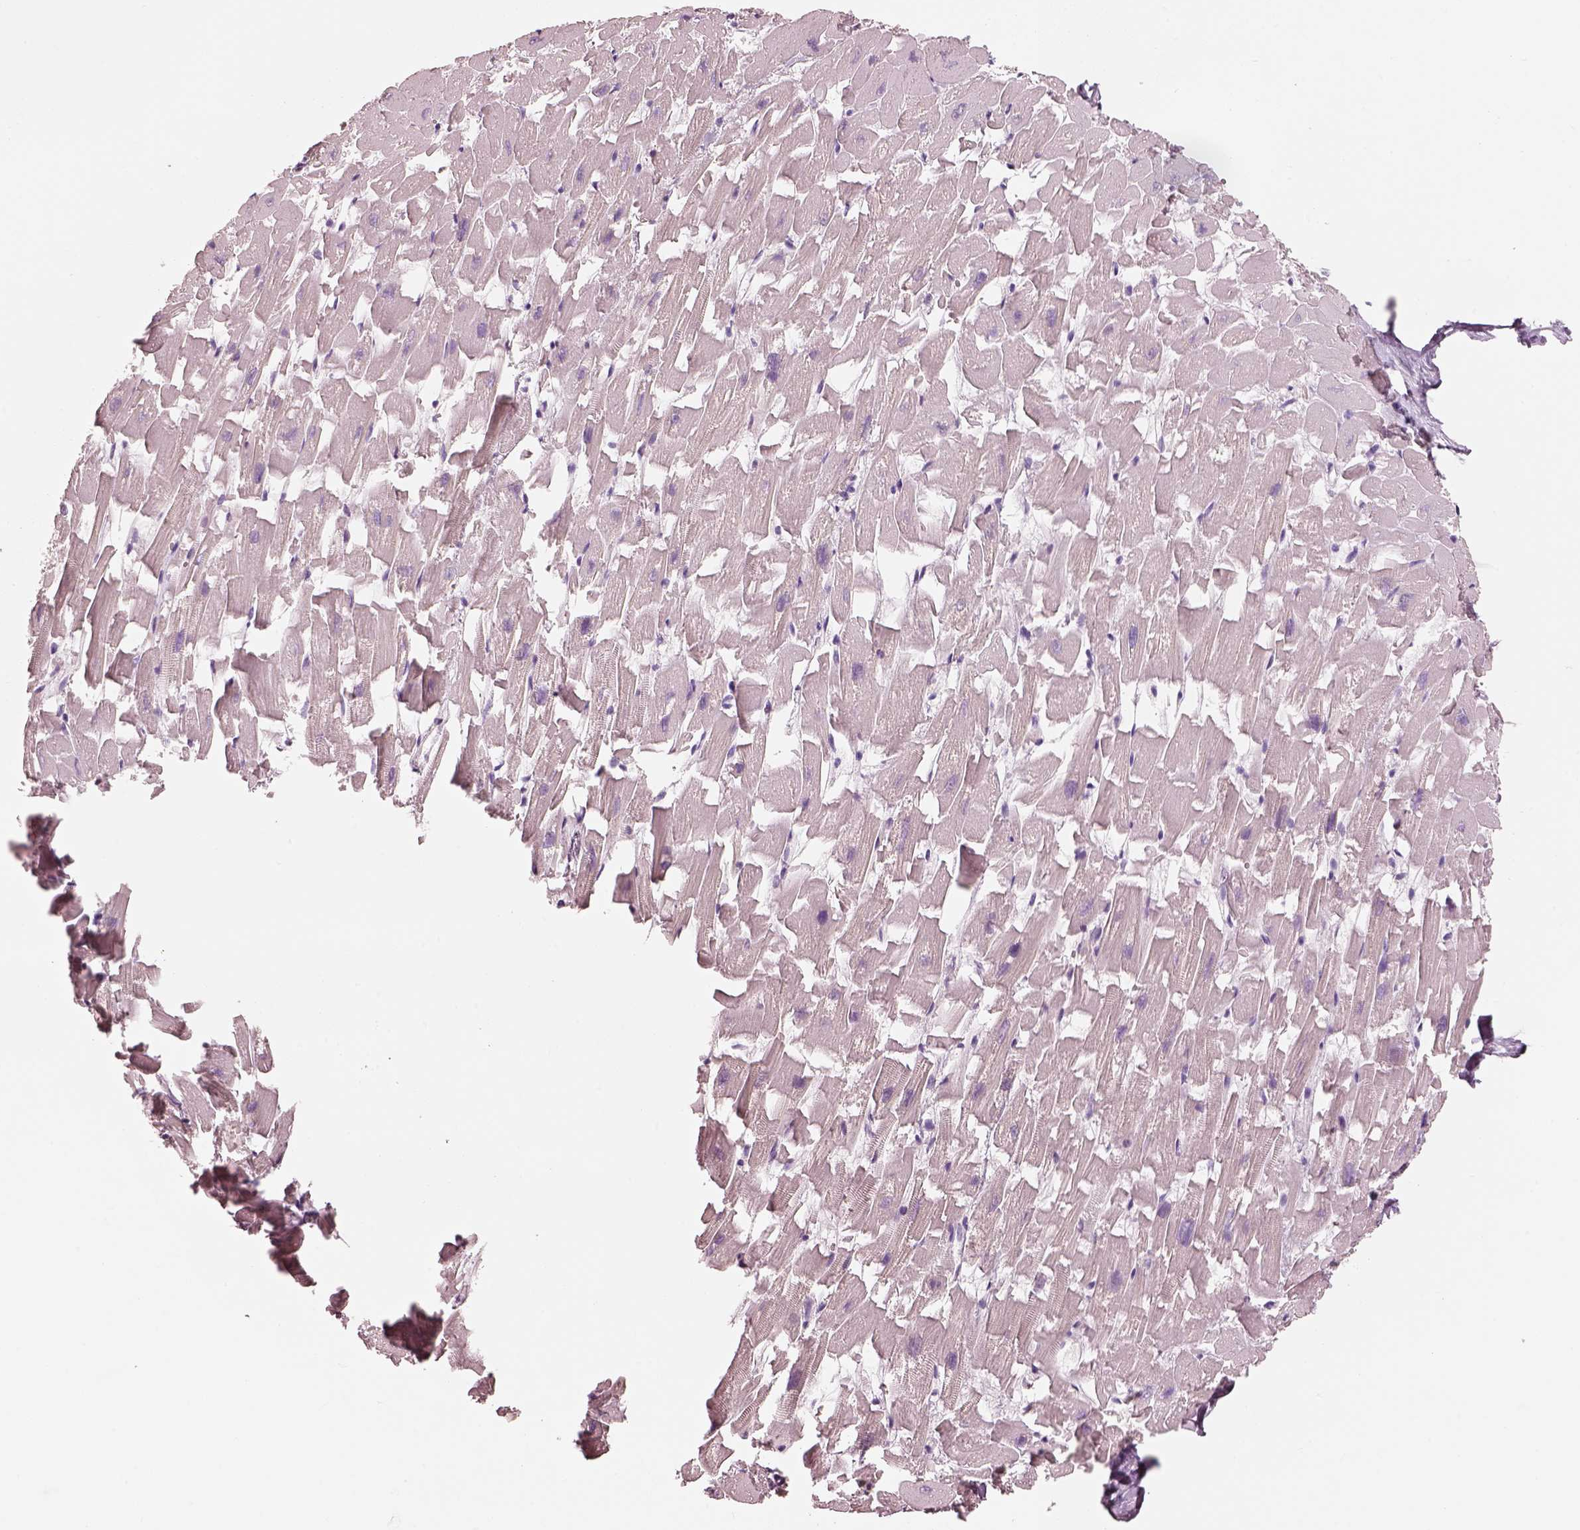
{"staining": {"intensity": "weak", "quantity": ">75%", "location": "cytoplasmic/membranous"}, "tissue": "heart muscle", "cell_type": "Cardiomyocytes", "image_type": "normal", "snomed": [{"axis": "morphology", "description": "Normal tissue, NOS"}, {"axis": "topography", "description": "Heart"}], "caption": "Brown immunohistochemical staining in benign heart muscle shows weak cytoplasmic/membranous positivity in approximately >75% of cardiomyocytes. The staining was performed using DAB (3,3'-diaminobenzidine) to visualize the protein expression in brown, while the nuclei were stained in blue with hematoxylin (Magnification: 20x).", "gene": "ELSPBP1", "patient": {"sex": "female", "age": 64}}